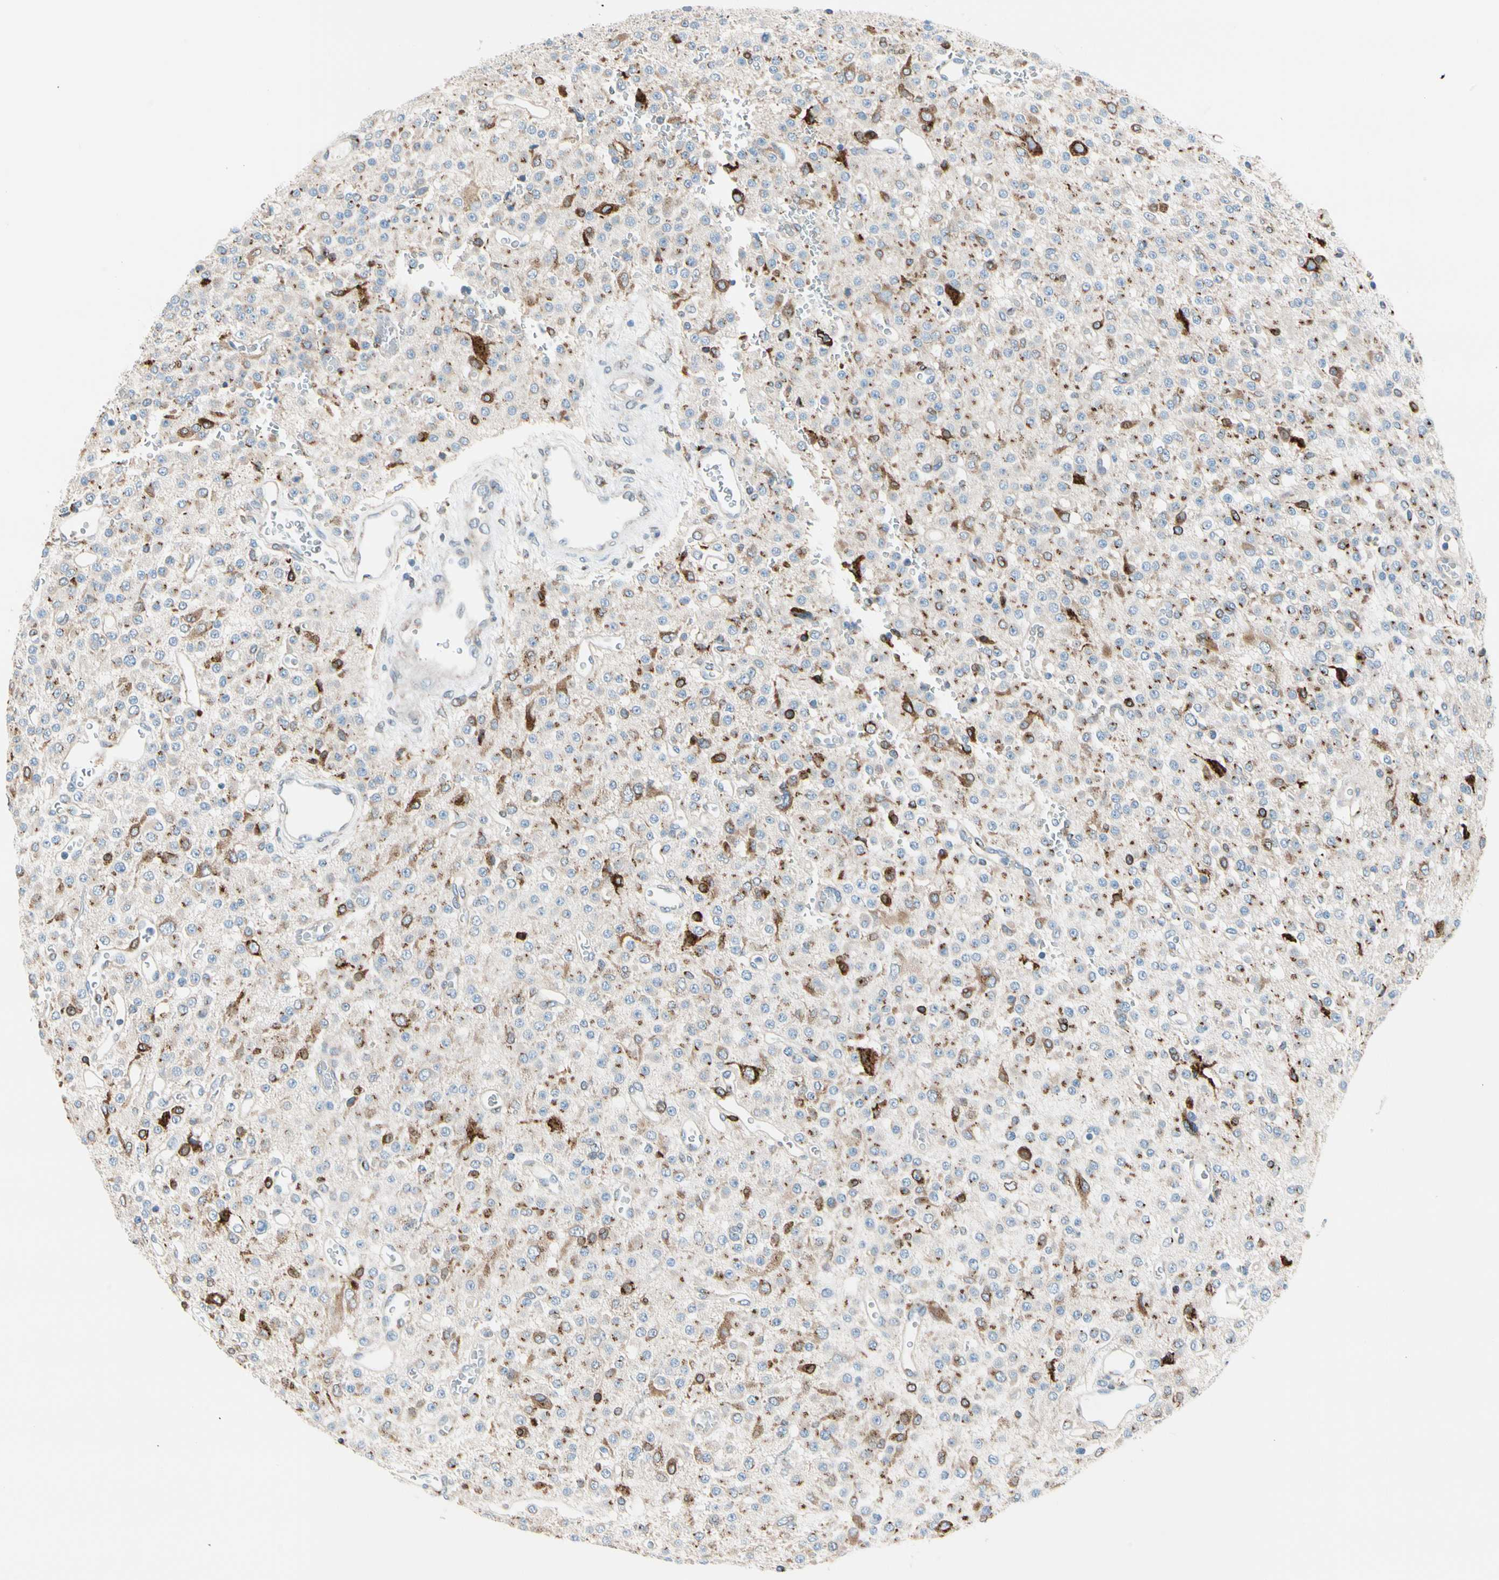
{"staining": {"intensity": "moderate", "quantity": "<25%", "location": "cytoplasmic/membranous"}, "tissue": "glioma", "cell_type": "Tumor cells", "image_type": "cancer", "snomed": [{"axis": "morphology", "description": "Glioma, malignant, Low grade"}, {"axis": "topography", "description": "Brain"}], "caption": "Low-grade glioma (malignant) stained for a protein reveals moderate cytoplasmic/membranous positivity in tumor cells.", "gene": "NUCB1", "patient": {"sex": "male", "age": 38}}